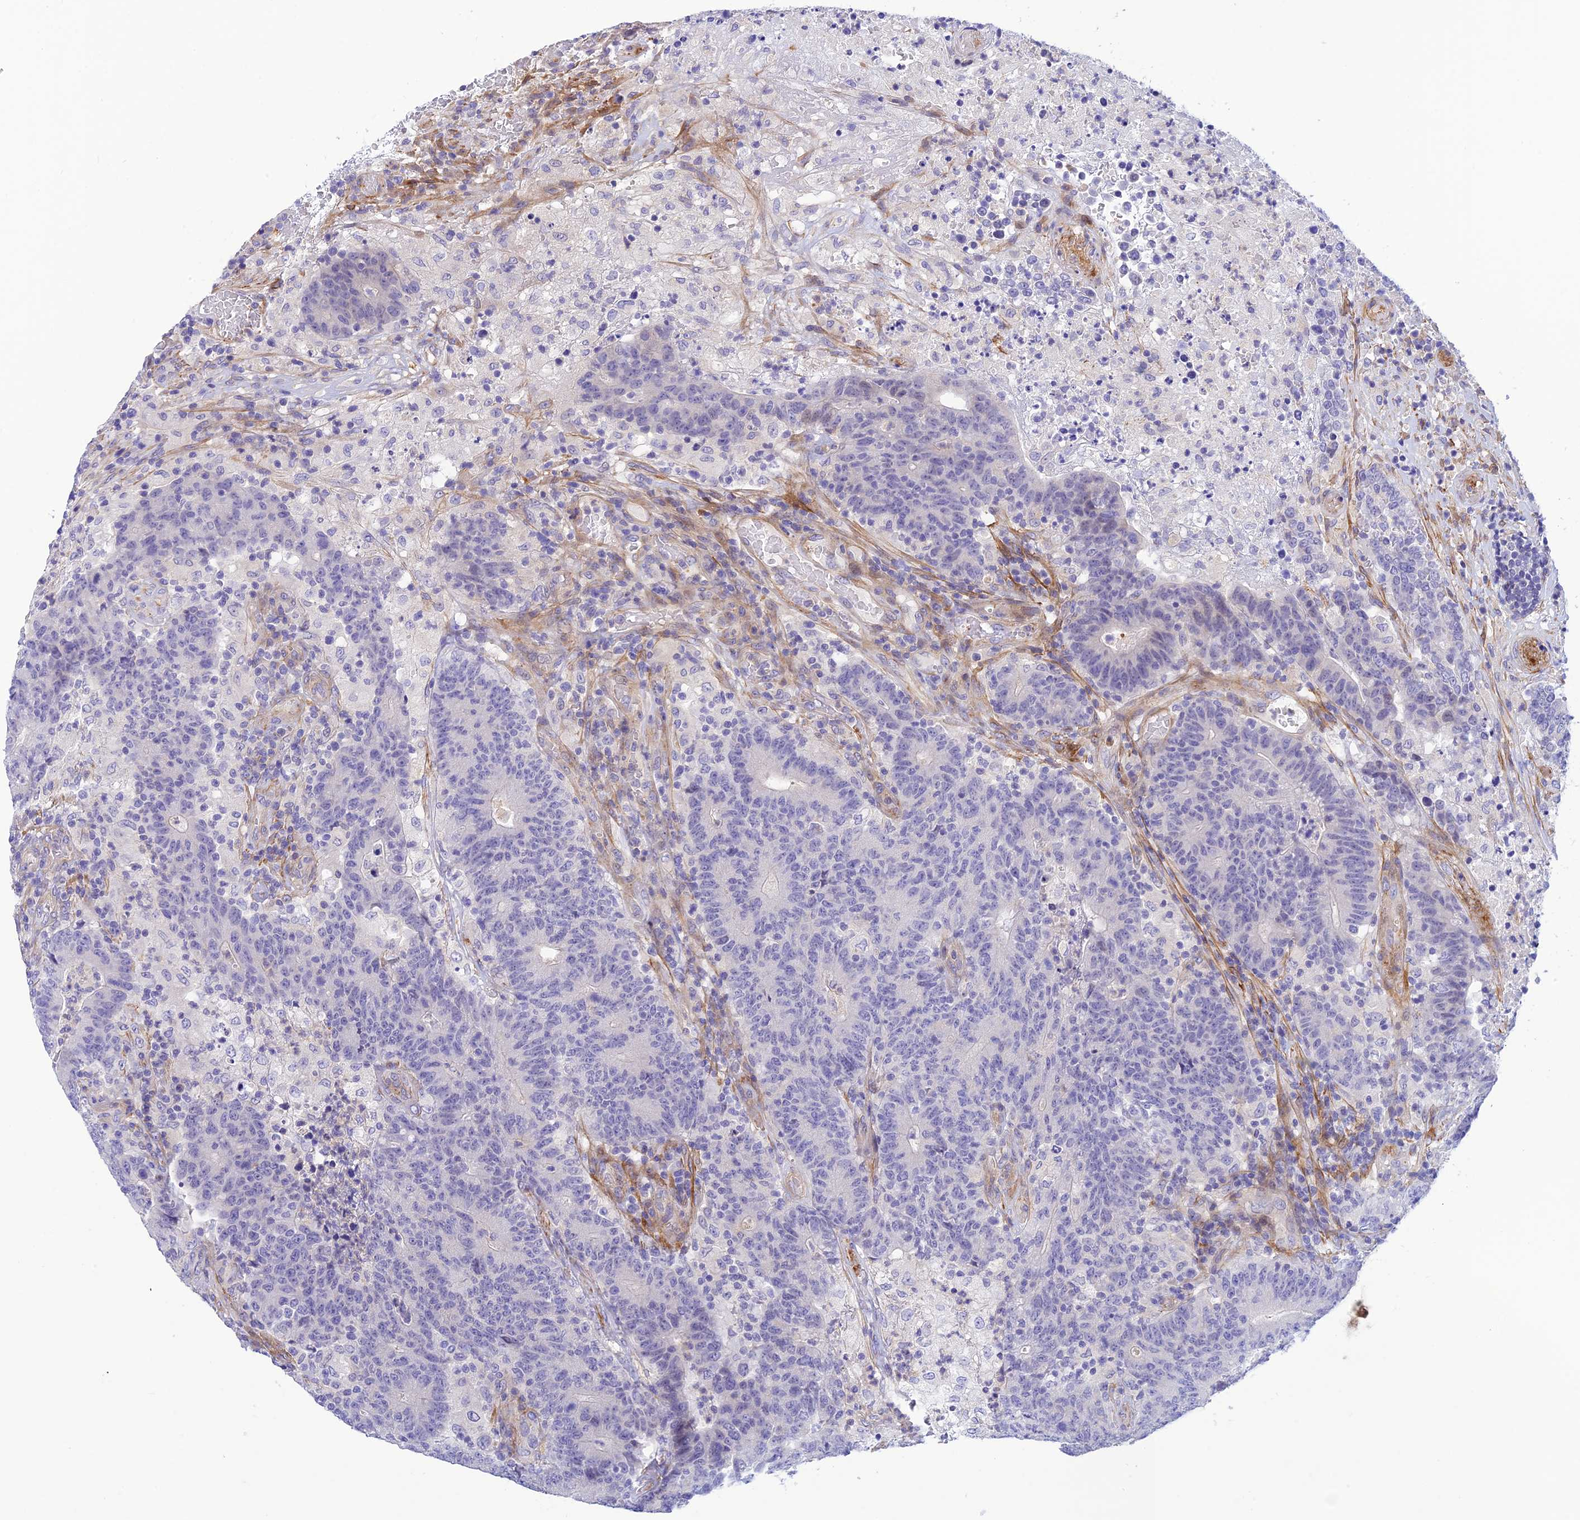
{"staining": {"intensity": "negative", "quantity": "none", "location": "none"}, "tissue": "colorectal cancer", "cell_type": "Tumor cells", "image_type": "cancer", "snomed": [{"axis": "morphology", "description": "Adenocarcinoma, NOS"}, {"axis": "topography", "description": "Colon"}], "caption": "Colorectal adenocarcinoma stained for a protein using immunohistochemistry (IHC) shows no expression tumor cells.", "gene": "ZDHHC16", "patient": {"sex": "female", "age": 75}}